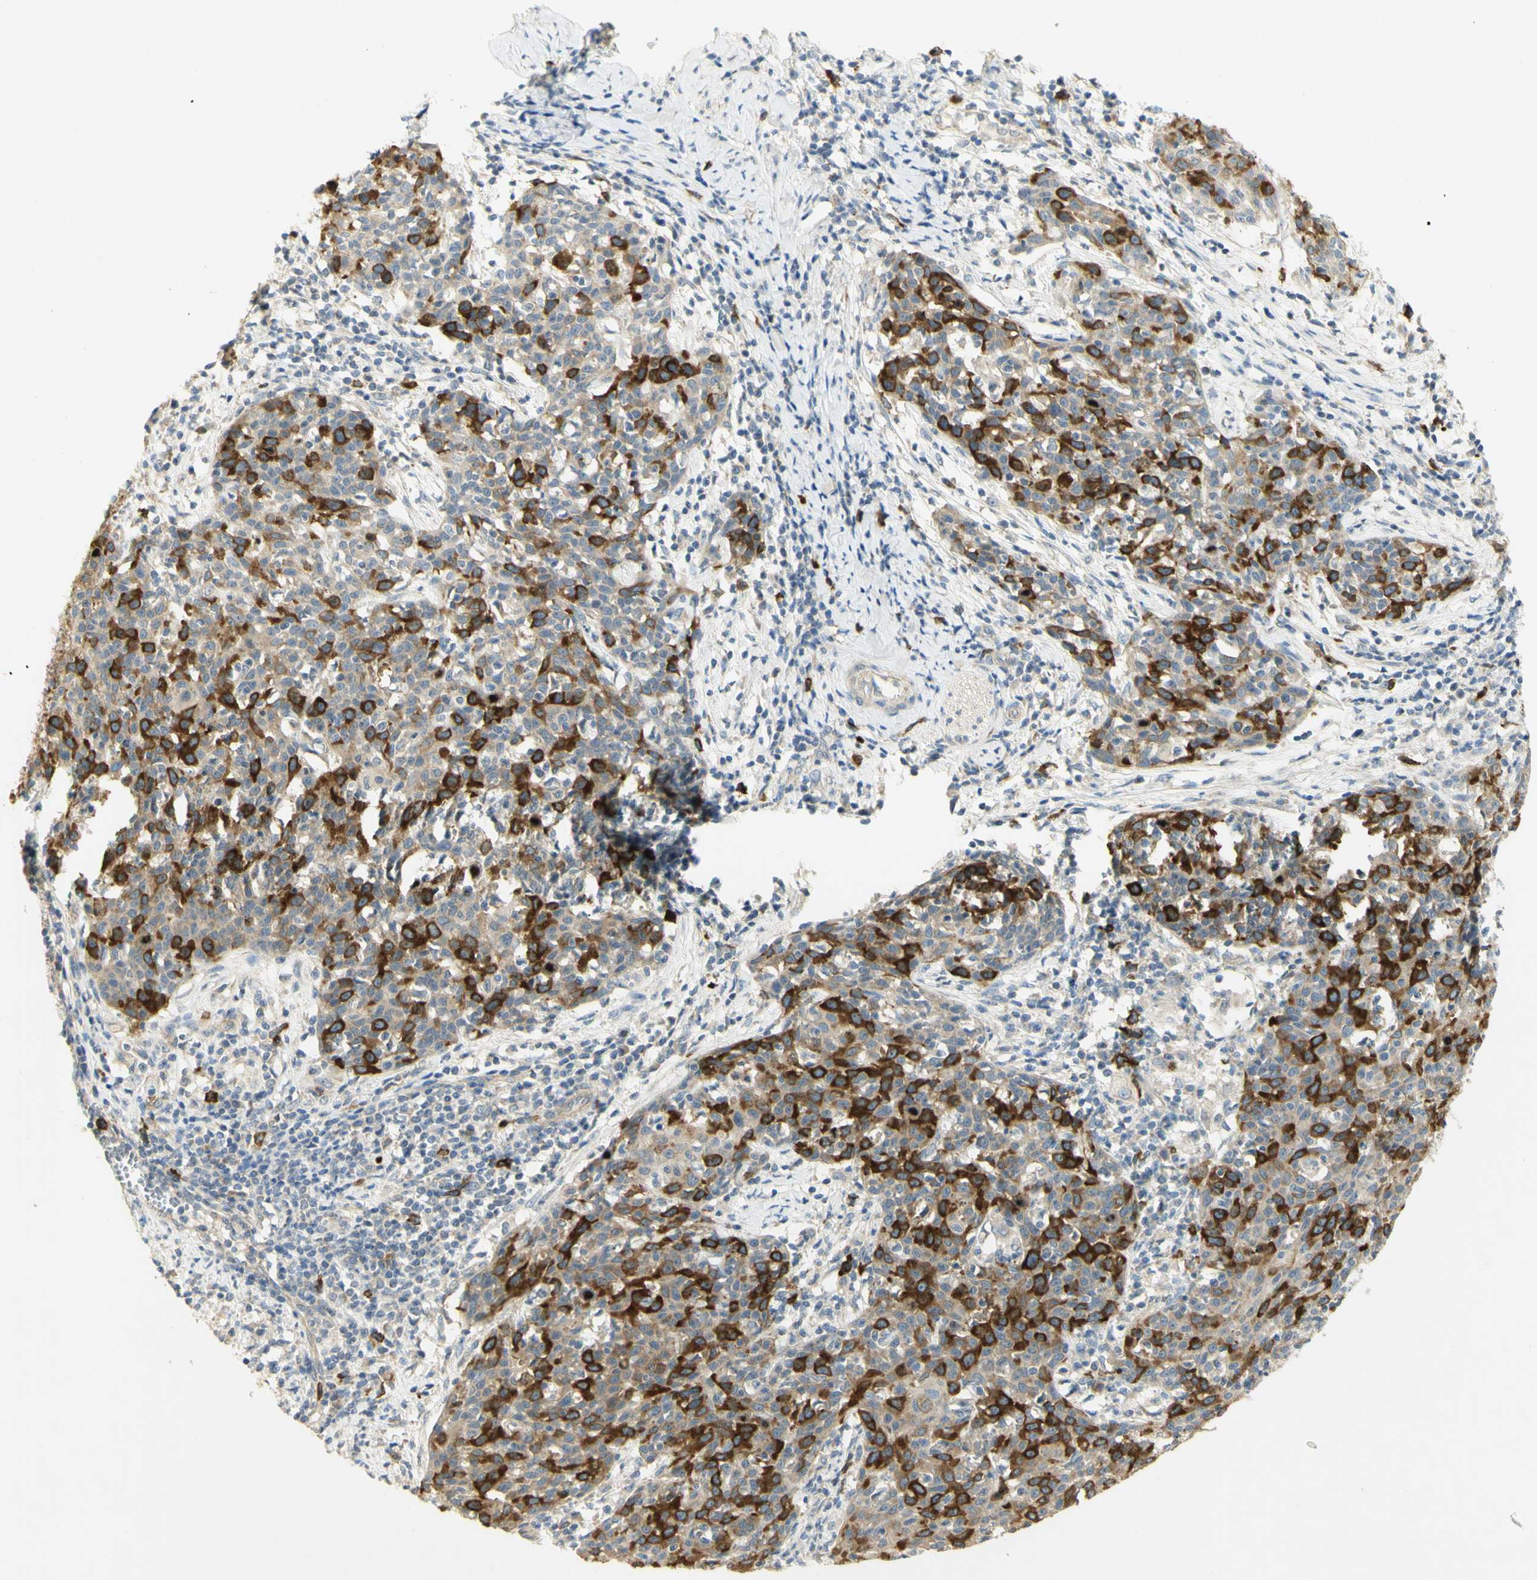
{"staining": {"intensity": "strong", "quantity": ">75%", "location": "cytoplasmic/membranous"}, "tissue": "cervical cancer", "cell_type": "Tumor cells", "image_type": "cancer", "snomed": [{"axis": "morphology", "description": "Squamous cell carcinoma, NOS"}, {"axis": "topography", "description": "Cervix"}], "caption": "IHC photomicrograph of cervical cancer stained for a protein (brown), which shows high levels of strong cytoplasmic/membranous expression in about >75% of tumor cells.", "gene": "KIF11", "patient": {"sex": "female", "age": 38}}